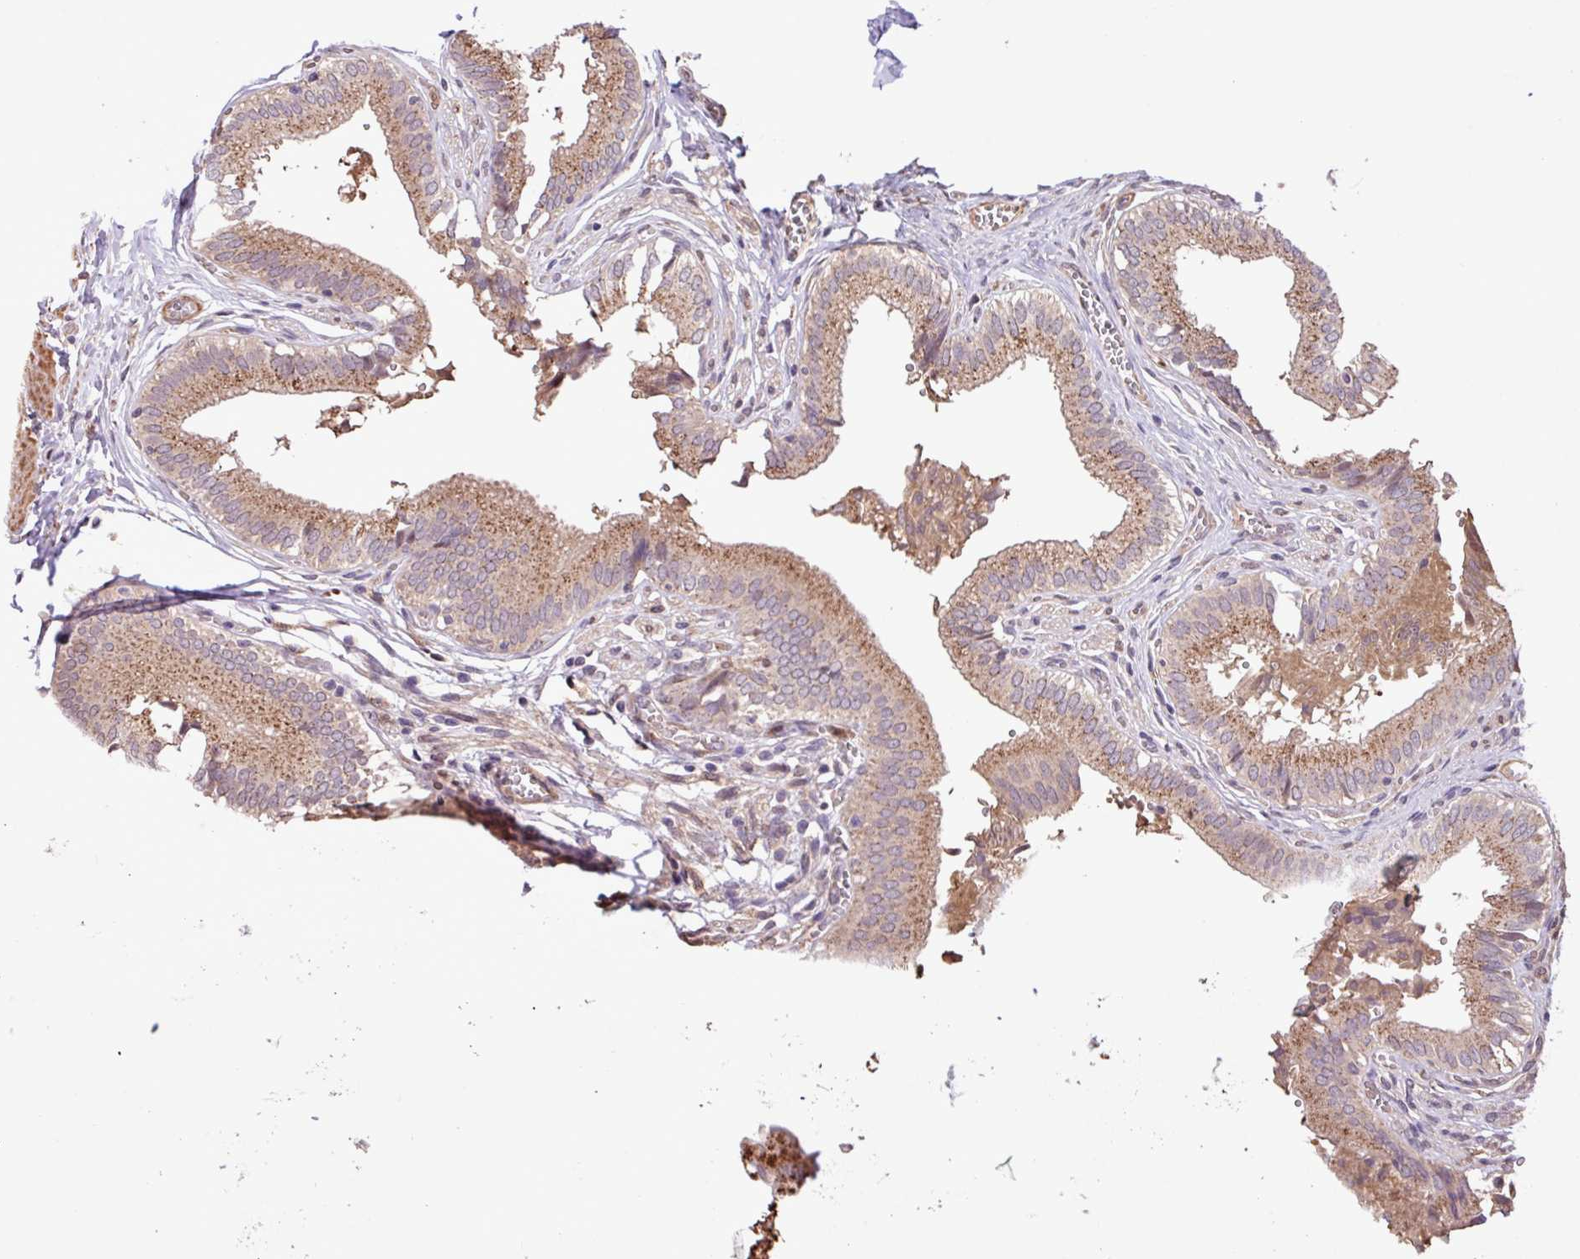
{"staining": {"intensity": "moderate", "quantity": ">75%", "location": "cytoplasmic/membranous,nuclear"}, "tissue": "gallbladder", "cell_type": "Glandular cells", "image_type": "normal", "snomed": [{"axis": "morphology", "description": "Normal tissue, NOS"}, {"axis": "topography", "description": "Gallbladder"}], "caption": "Immunohistochemical staining of unremarkable gallbladder demonstrates moderate cytoplasmic/membranous,nuclear protein positivity in about >75% of glandular cells.", "gene": "CHST11", "patient": {"sex": "male", "age": 17}}